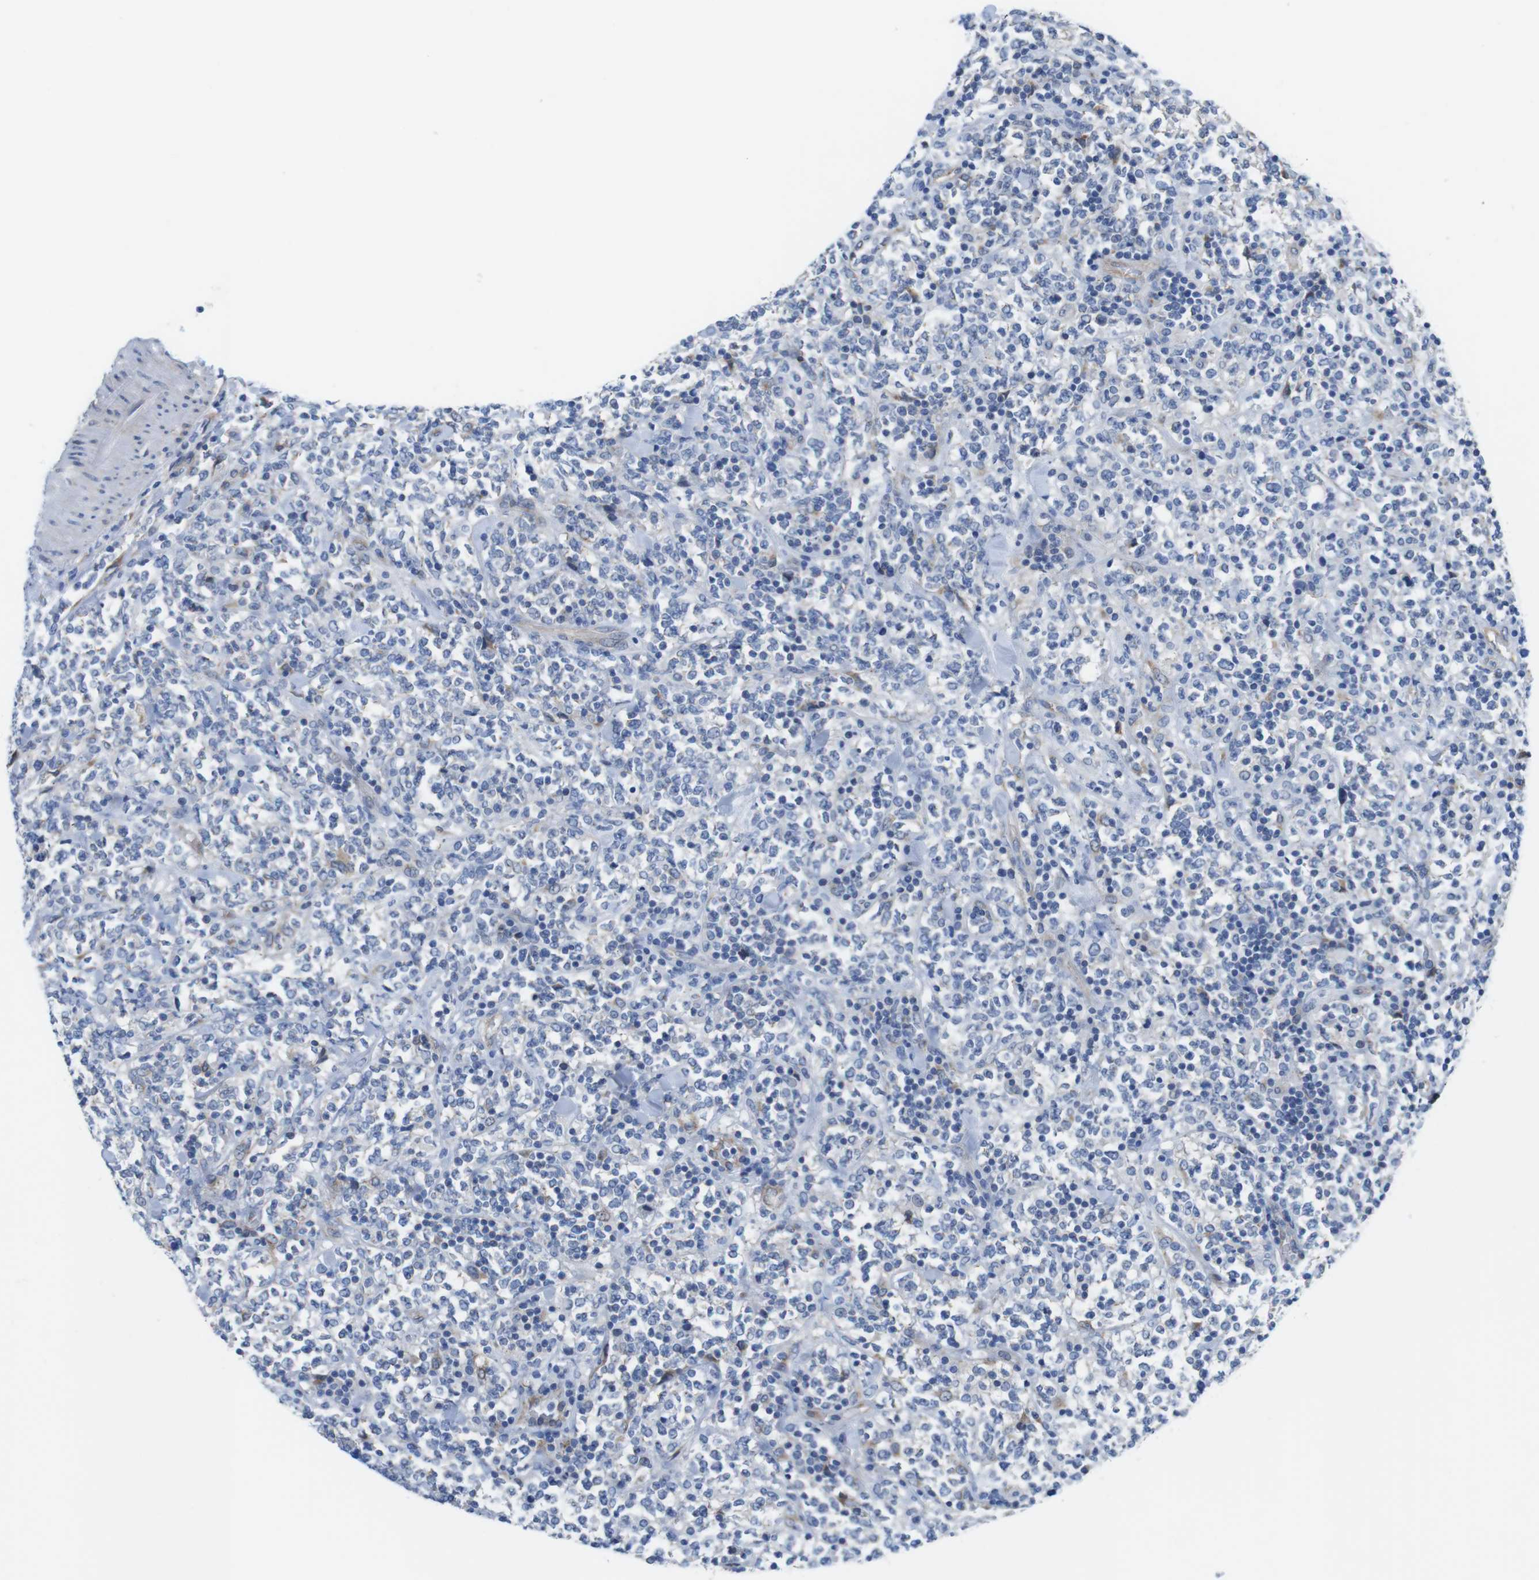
{"staining": {"intensity": "negative", "quantity": "none", "location": "none"}, "tissue": "lymphoma", "cell_type": "Tumor cells", "image_type": "cancer", "snomed": [{"axis": "morphology", "description": "Malignant lymphoma, non-Hodgkin's type, High grade"}, {"axis": "topography", "description": "Soft tissue"}], "caption": "Lymphoma stained for a protein using immunohistochemistry (IHC) displays no positivity tumor cells.", "gene": "CDH8", "patient": {"sex": "male", "age": 18}}